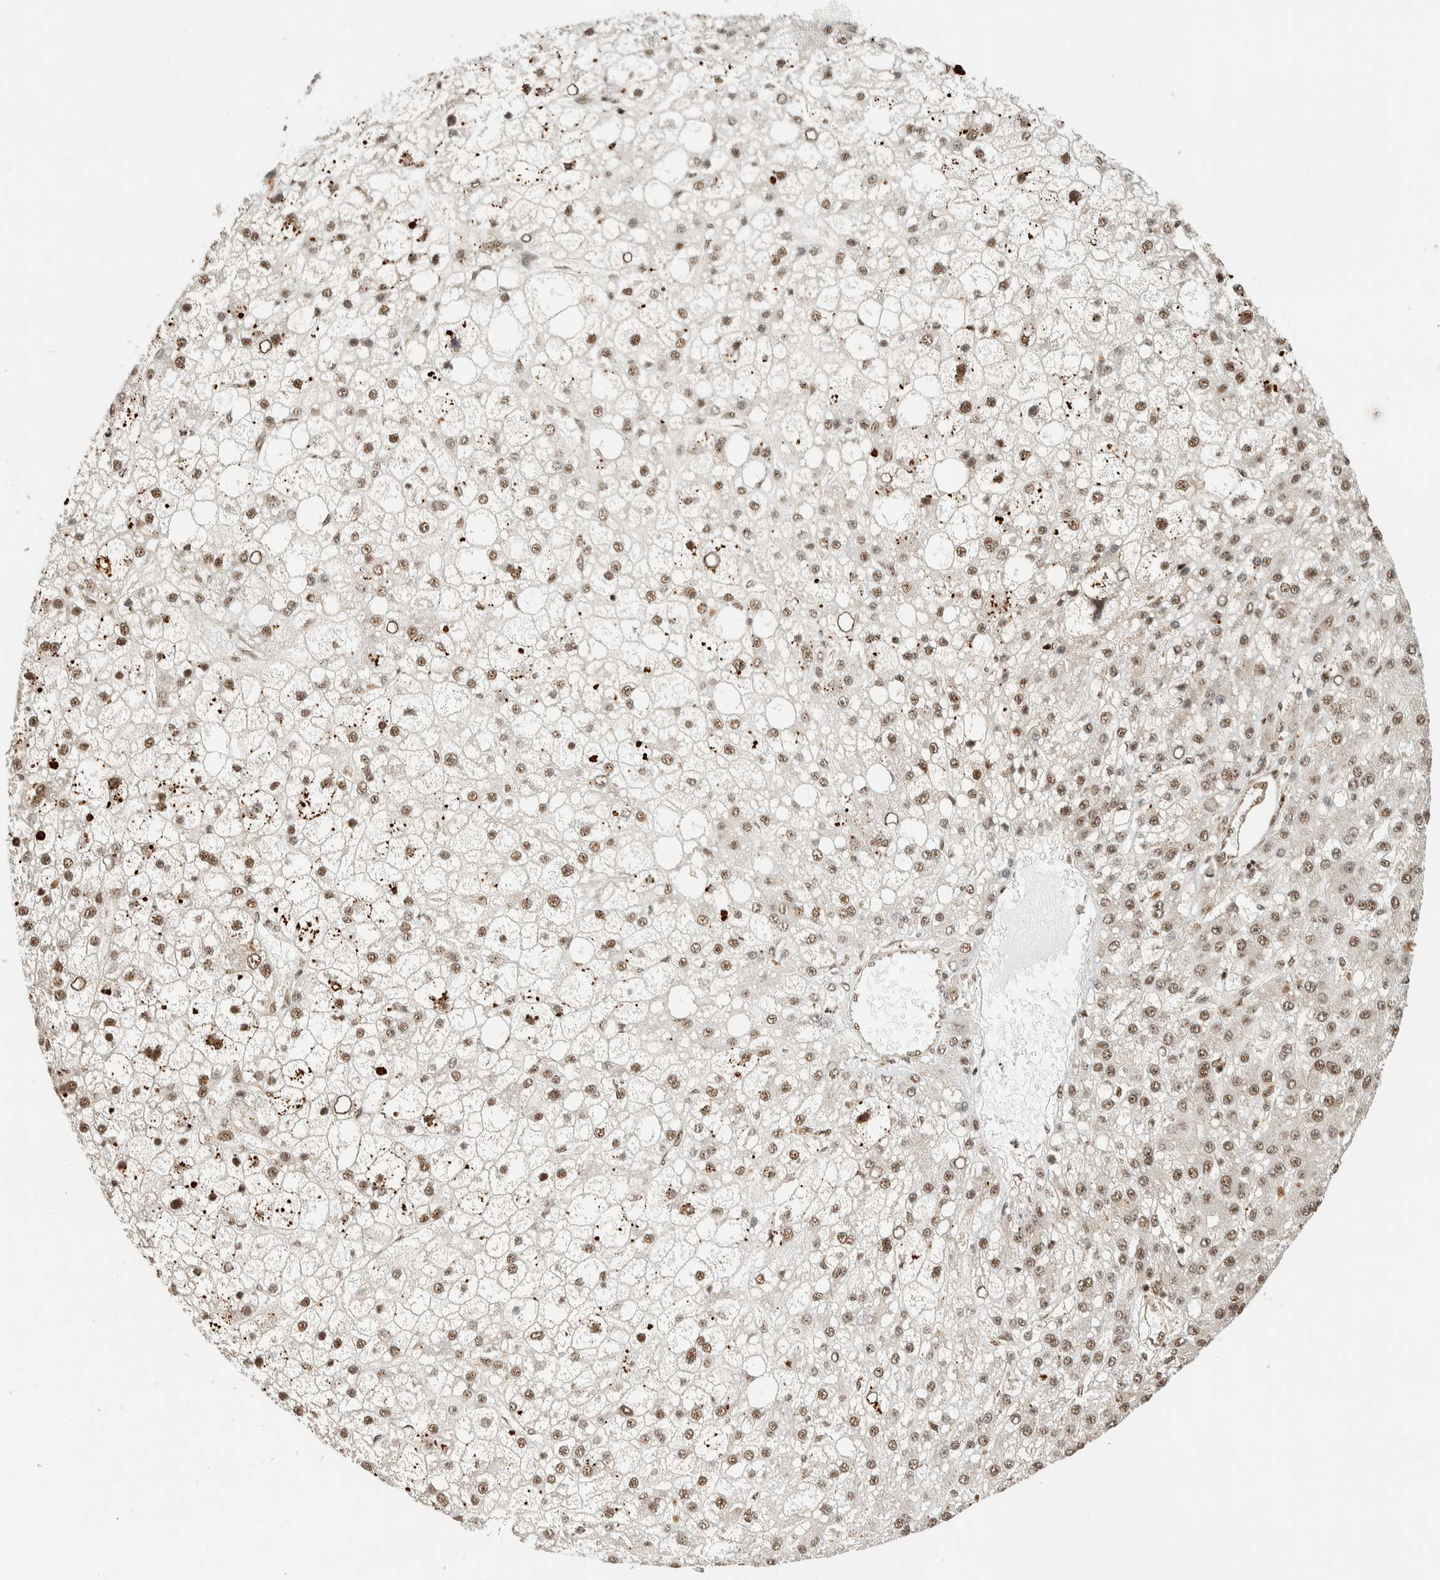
{"staining": {"intensity": "moderate", "quantity": ">75%", "location": "nuclear"}, "tissue": "liver cancer", "cell_type": "Tumor cells", "image_type": "cancer", "snomed": [{"axis": "morphology", "description": "Carcinoma, Hepatocellular, NOS"}, {"axis": "topography", "description": "Liver"}], "caption": "Protein expression analysis of liver hepatocellular carcinoma exhibits moderate nuclear expression in approximately >75% of tumor cells. (Brightfield microscopy of DAB IHC at high magnification).", "gene": "SIK1", "patient": {"sex": "male", "age": 67}}